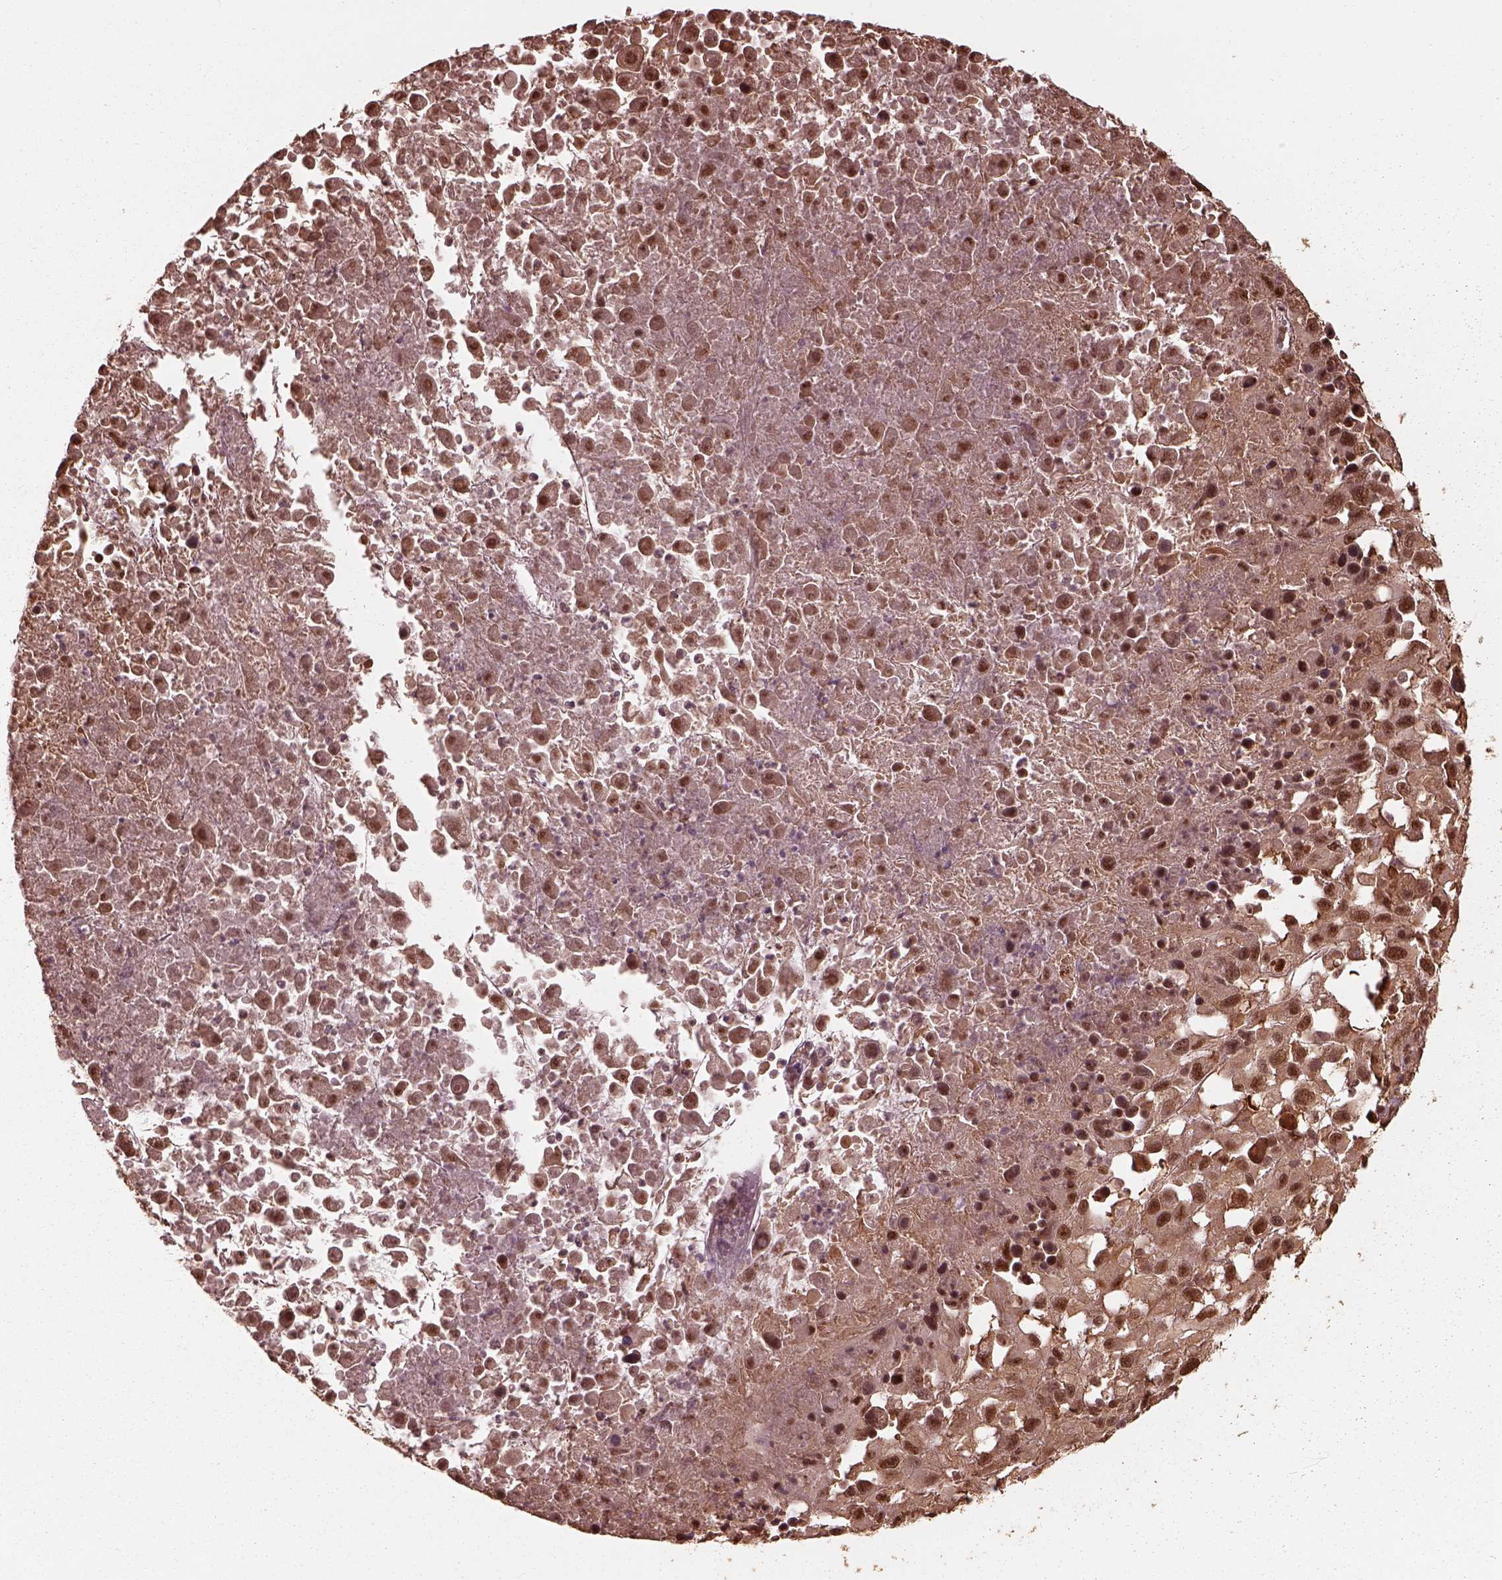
{"staining": {"intensity": "moderate", "quantity": ">75%", "location": "cytoplasmic/membranous,nuclear"}, "tissue": "melanoma", "cell_type": "Tumor cells", "image_type": "cancer", "snomed": [{"axis": "morphology", "description": "Malignant melanoma, Metastatic site"}, {"axis": "topography", "description": "Soft tissue"}], "caption": "Immunohistochemistry (IHC) of melanoma exhibits medium levels of moderate cytoplasmic/membranous and nuclear positivity in approximately >75% of tumor cells.", "gene": "PSMC5", "patient": {"sex": "male", "age": 50}}